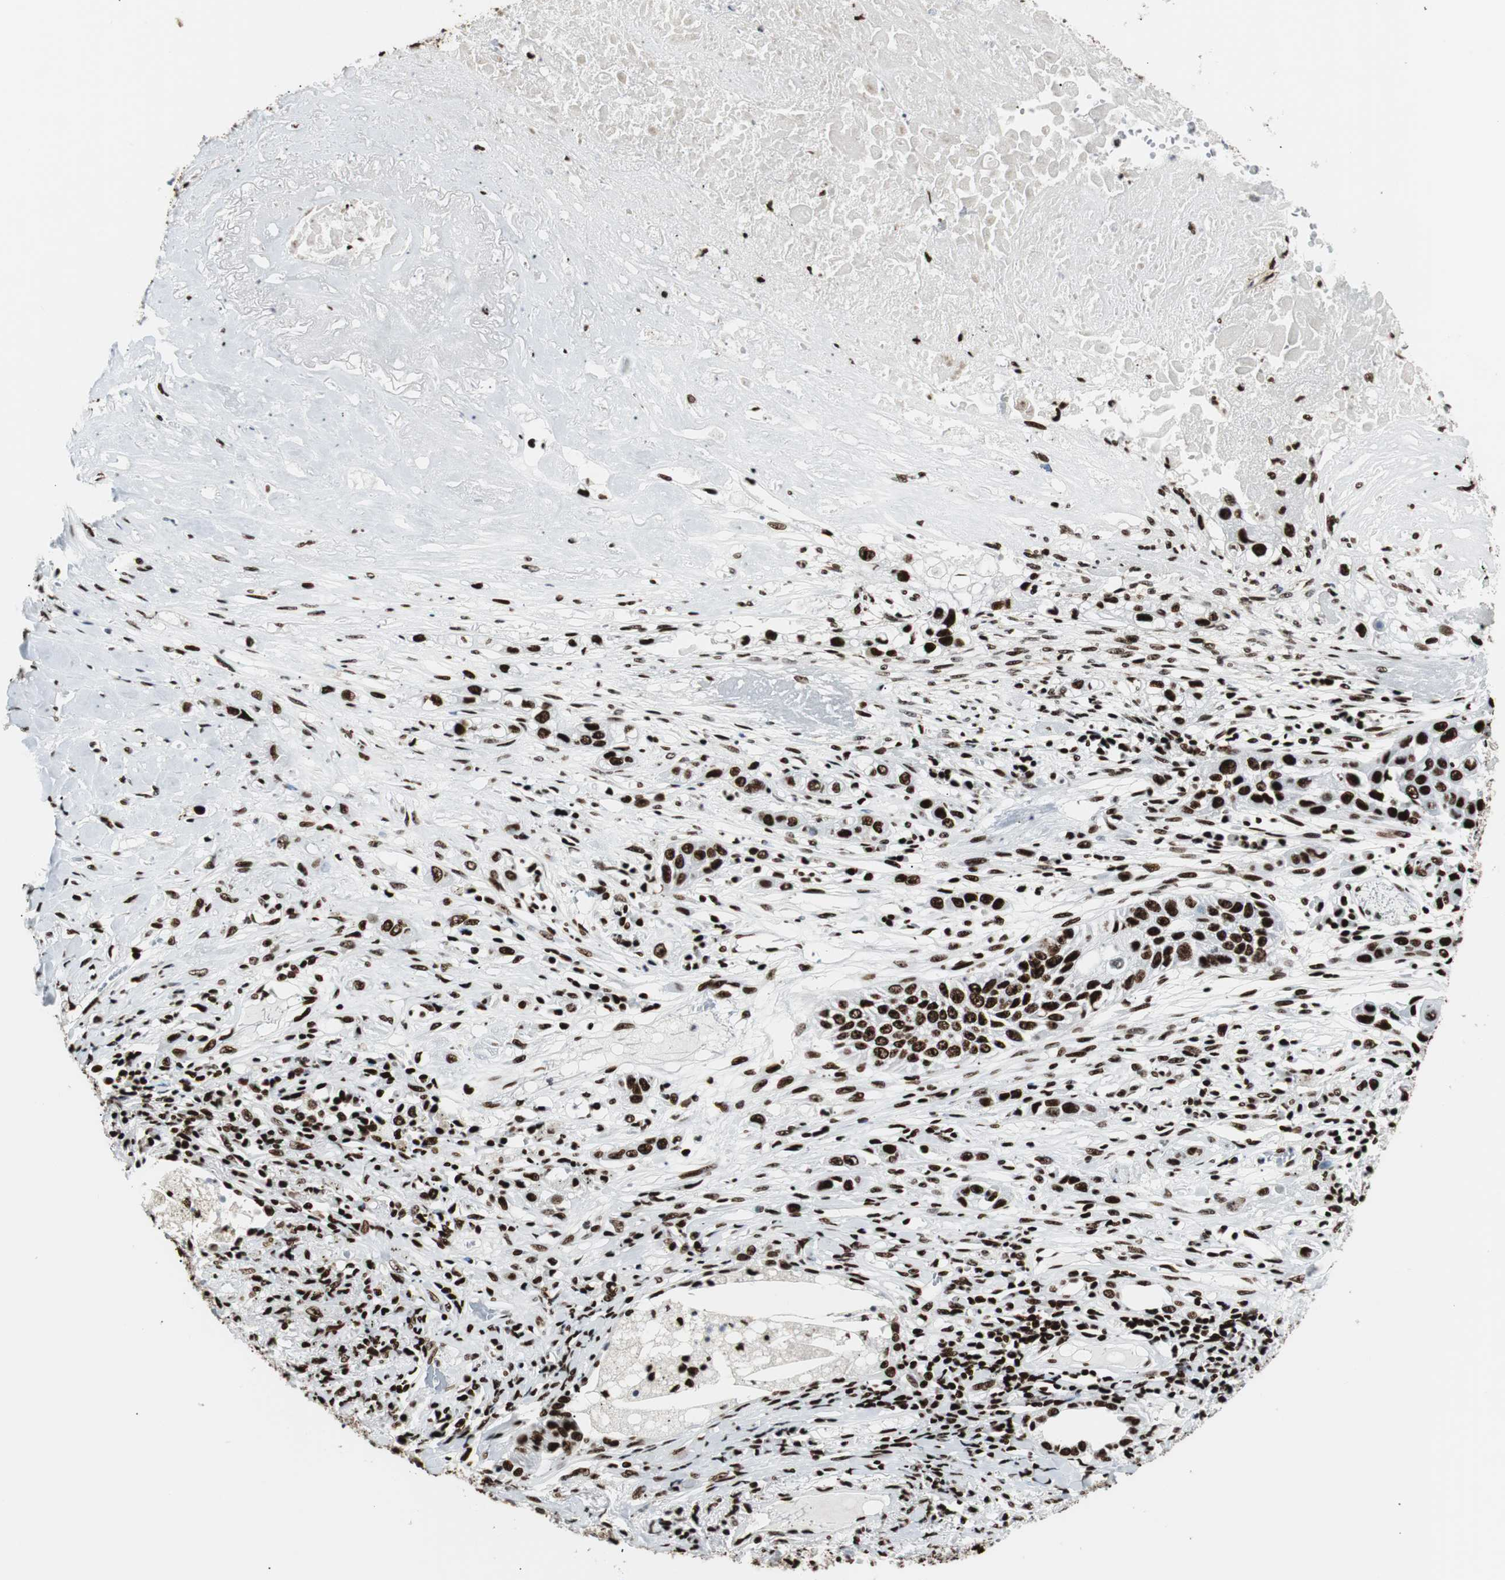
{"staining": {"intensity": "strong", "quantity": ">75%", "location": "nuclear"}, "tissue": "lung cancer", "cell_type": "Tumor cells", "image_type": "cancer", "snomed": [{"axis": "morphology", "description": "Squamous cell carcinoma, NOS"}, {"axis": "topography", "description": "Lung"}], "caption": "There is high levels of strong nuclear staining in tumor cells of lung squamous cell carcinoma, as demonstrated by immunohistochemical staining (brown color).", "gene": "NCL", "patient": {"sex": "male", "age": 71}}